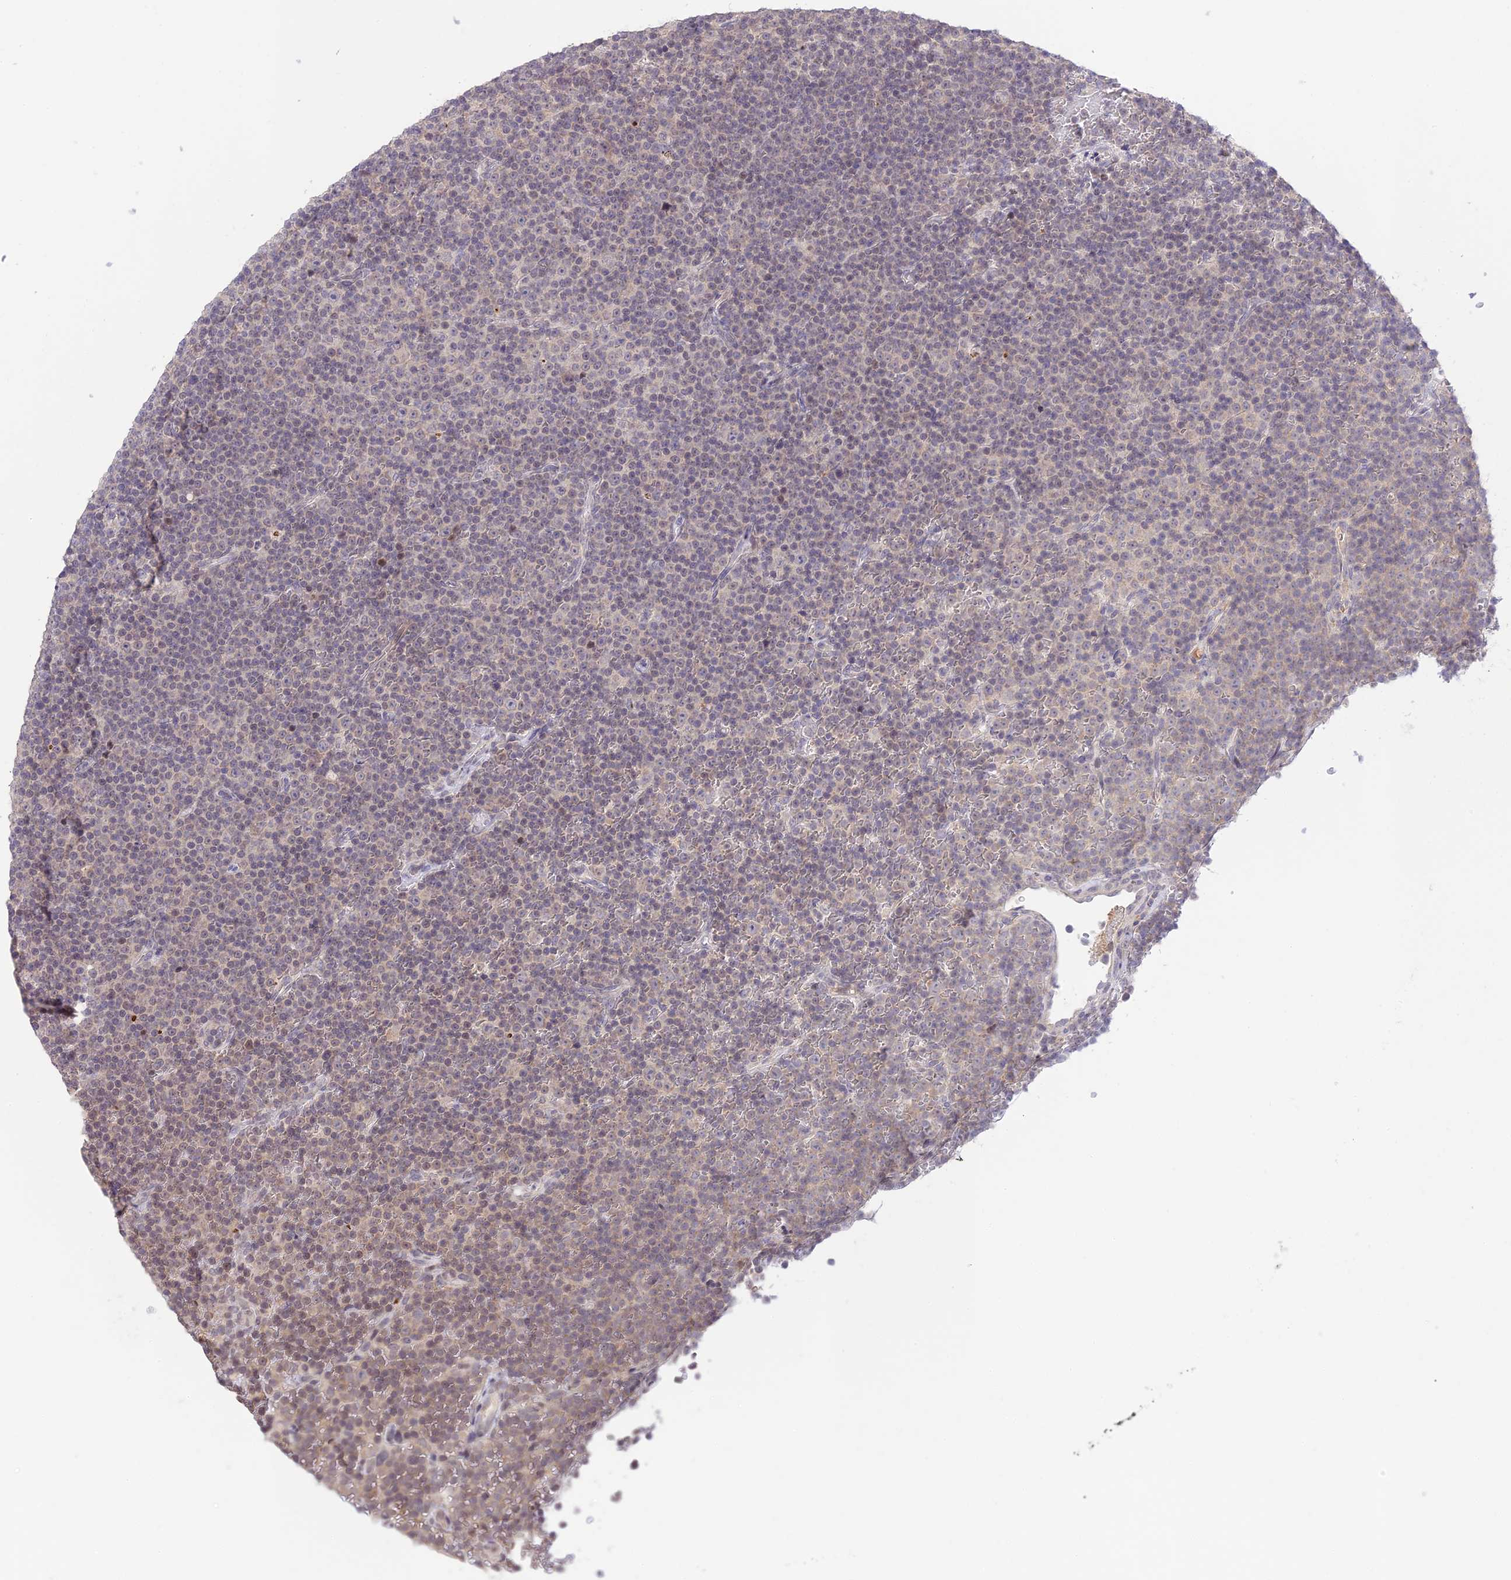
{"staining": {"intensity": "weak", "quantity": "<25%", "location": "nuclear"}, "tissue": "lymphoma", "cell_type": "Tumor cells", "image_type": "cancer", "snomed": [{"axis": "morphology", "description": "Malignant lymphoma, non-Hodgkin's type, Low grade"}, {"axis": "topography", "description": "Lymph node"}], "caption": "Immunohistochemical staining of human malignant lymphoma, non-Hodgkin's type (low-grade) reveals no significant staining in tumor cells.", "gene": "TEKT1", "patient": {"sex": "female", "age": 67}}